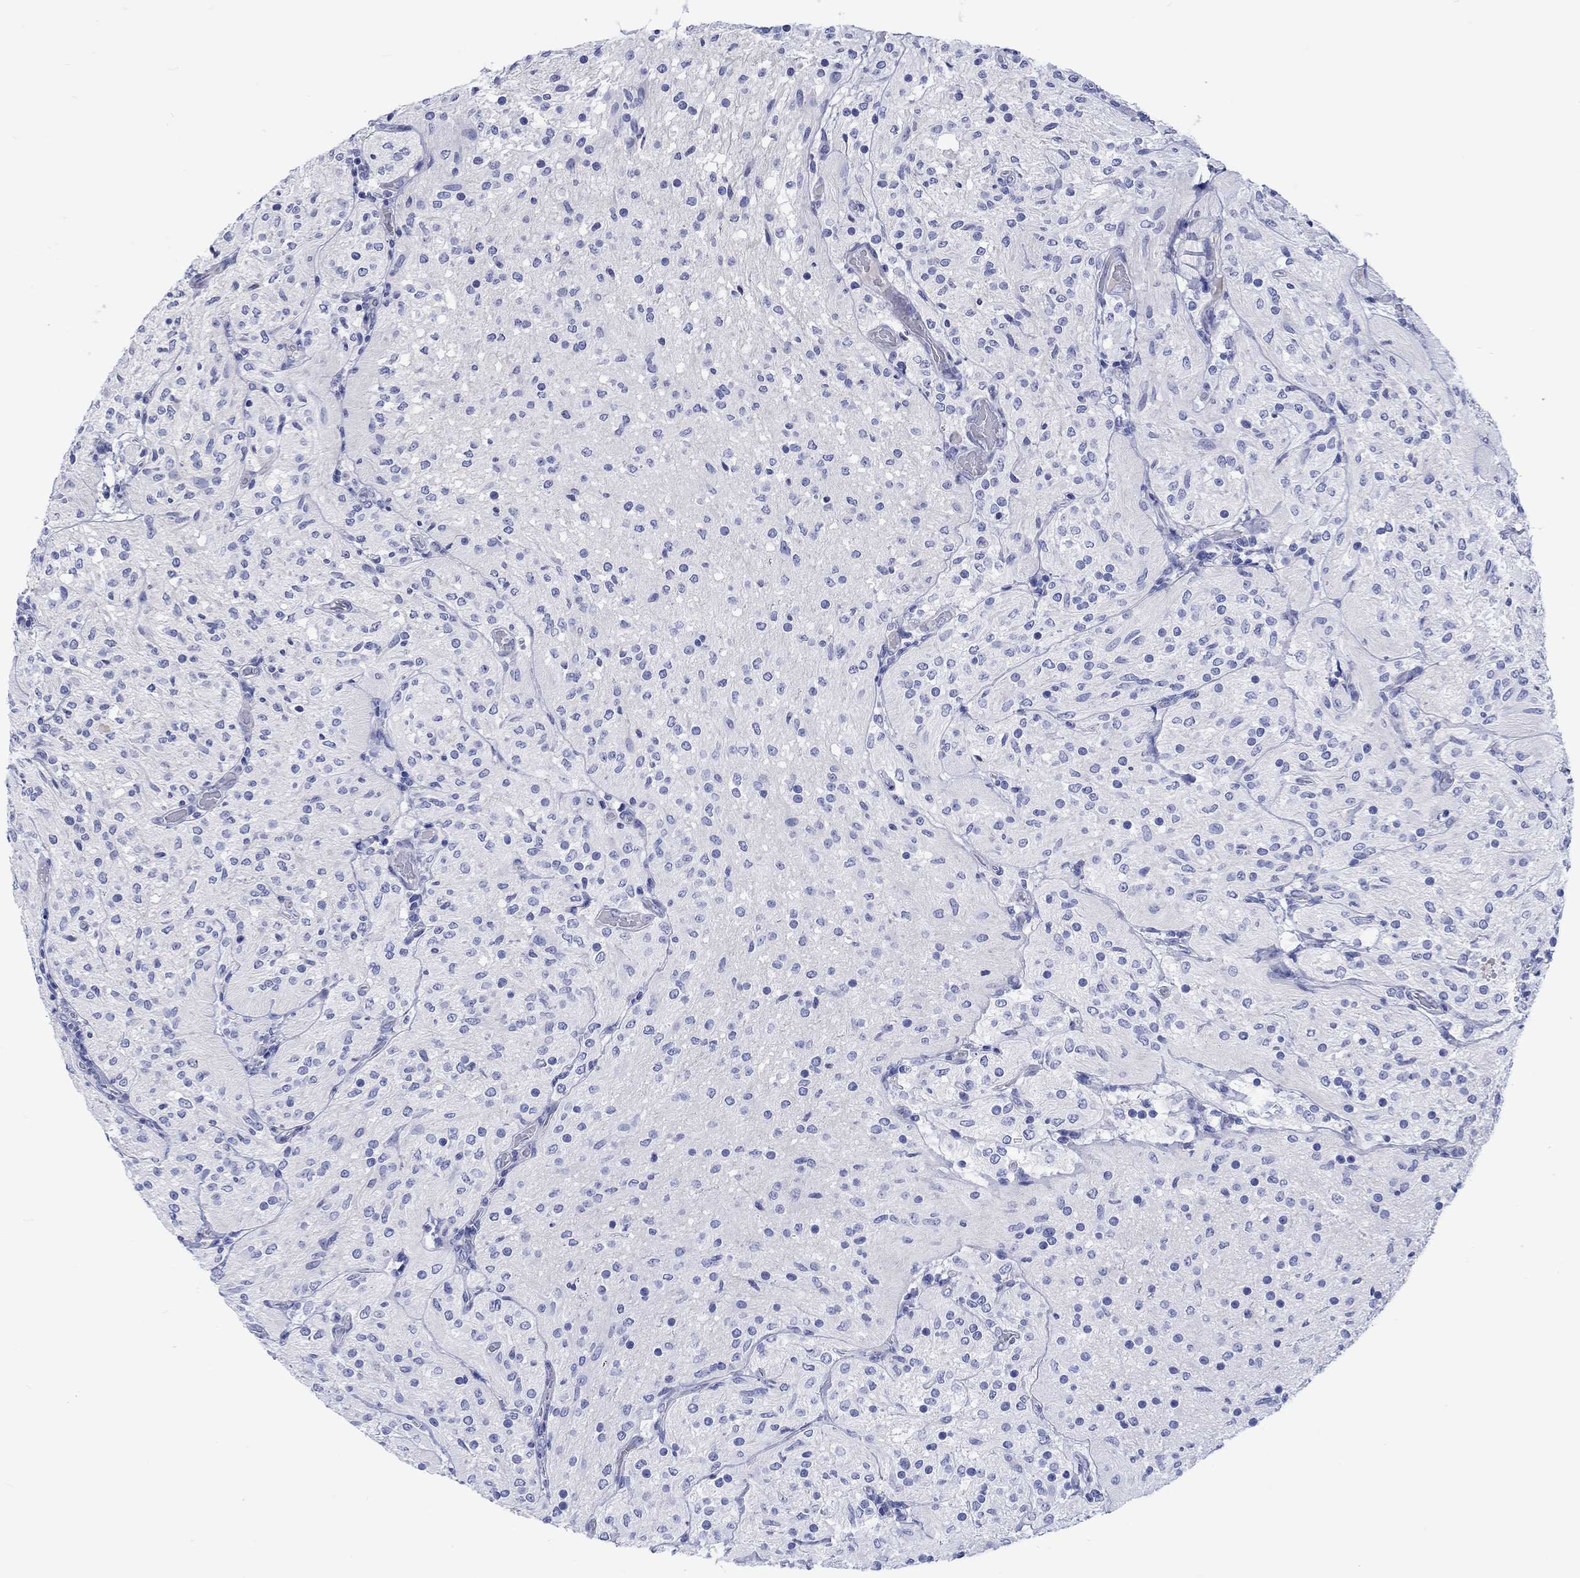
{"staining": {"intensity": "negative", "quantity": "none", "location": "none"}, "tissue": "glioma", "cell_type": "Tumor cells", "image_type": "cancer", "snomed": [{"axis": "morphology", "description": "Glioma, malignant, Low grade"}, {"axis": "topography", "description": "Brain"}], "caption": "Immunohistochemistry of human glioma exhibits no positivity in tumor cells.", "gene": "CACNG3", "patient": {"sex": "male", "age": 3}}